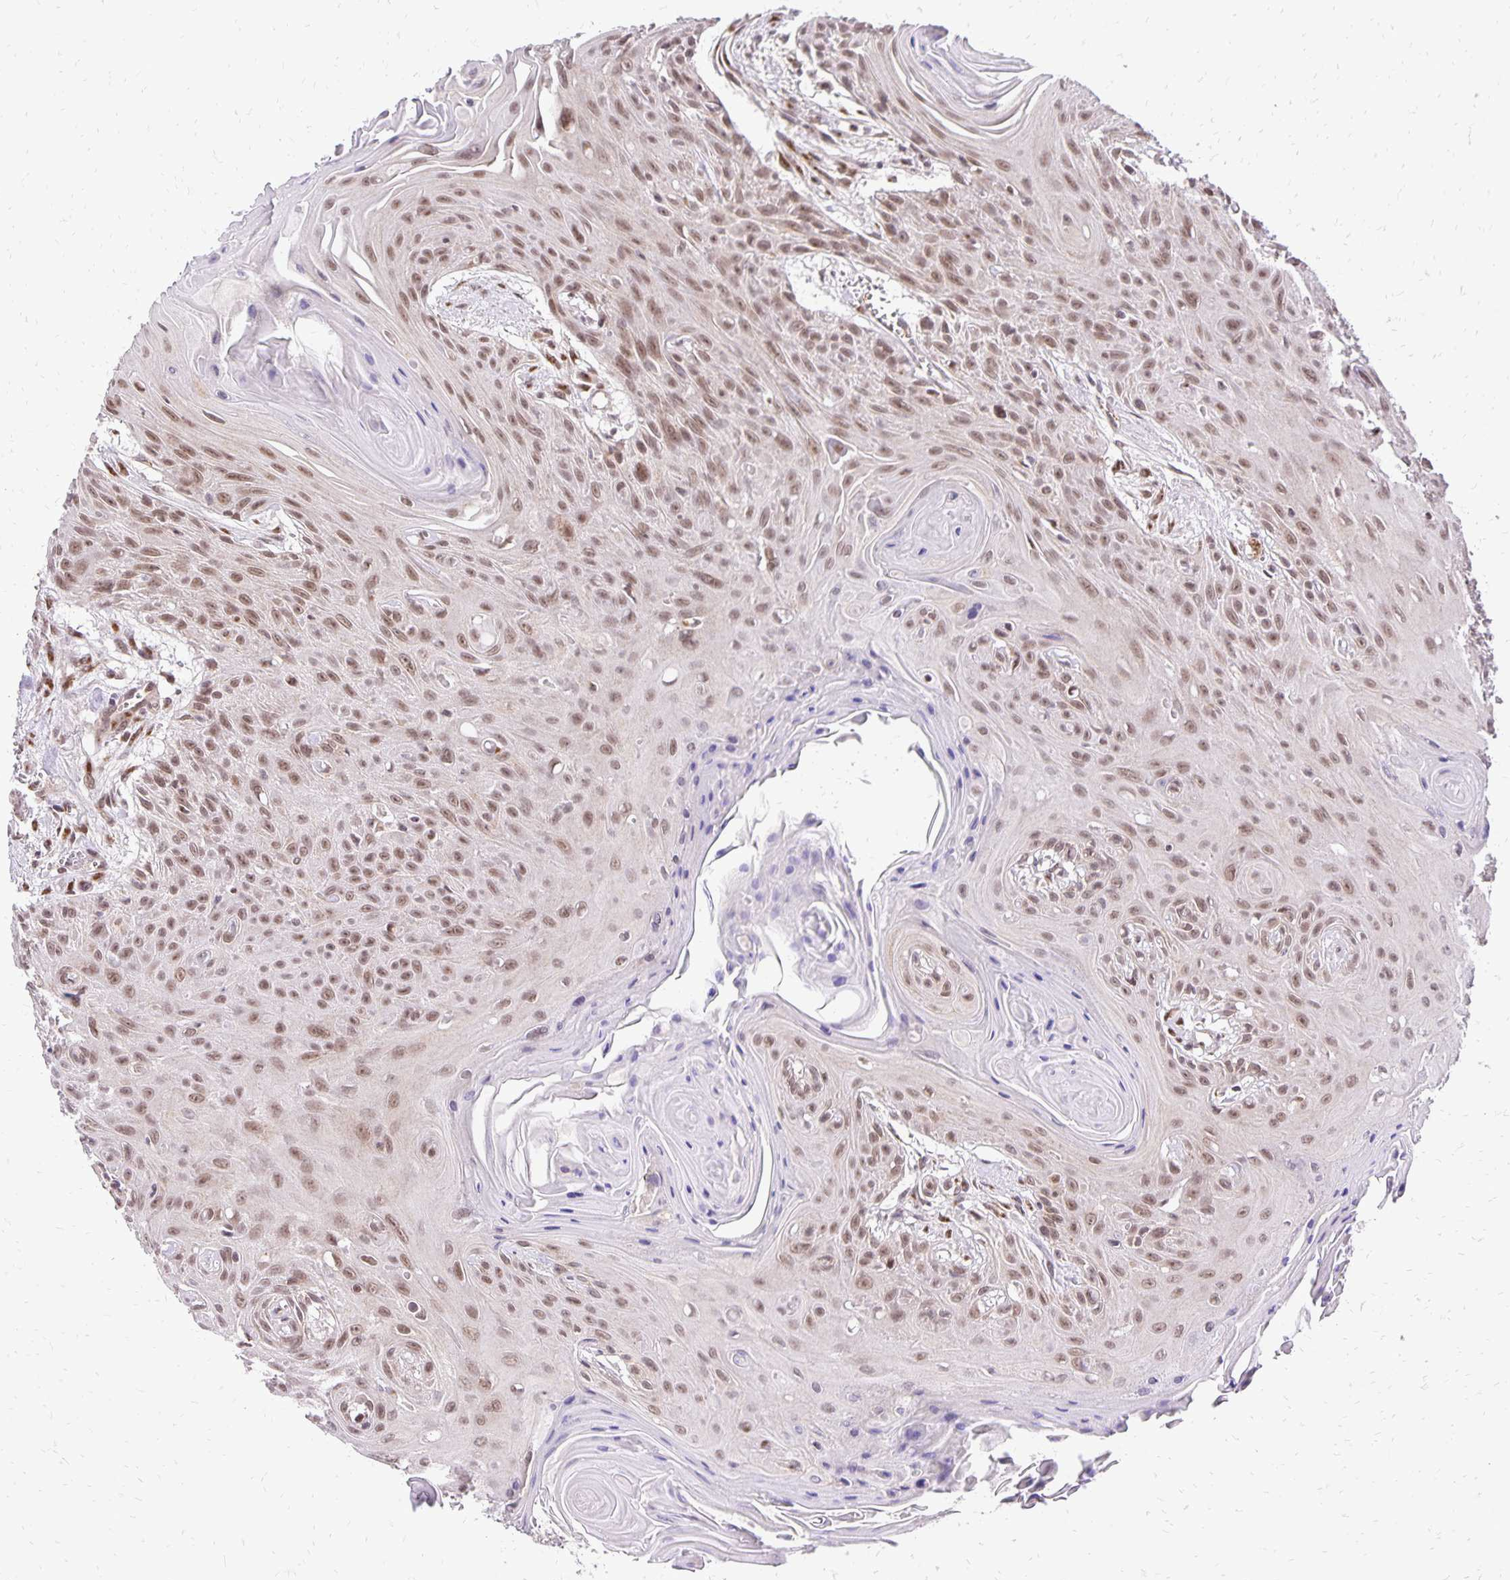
{"staining": {"intensity": "moderate", "quantity": ">75%", "location": "nuclear"}, "tissue": "head and neck cancer", "cell_type": "Tumor cells", "image_type": "cancer", "snomed": [{"axis": "morphology", "description": "Squamous cell carcinoma, NOS"}, {"axis": "topography", "description": "Lymph node"}, {"axis": "topography", "description": "Salivary gland"}, {"axis": "topography", "description": "Head-Neck"}], "caption": "Tumor cells show moderate nuclear expression in about >75% of cells in head and neck cancer.", "gene": "GOLGA5", "patient": {"sex": "female", "age": 74}}